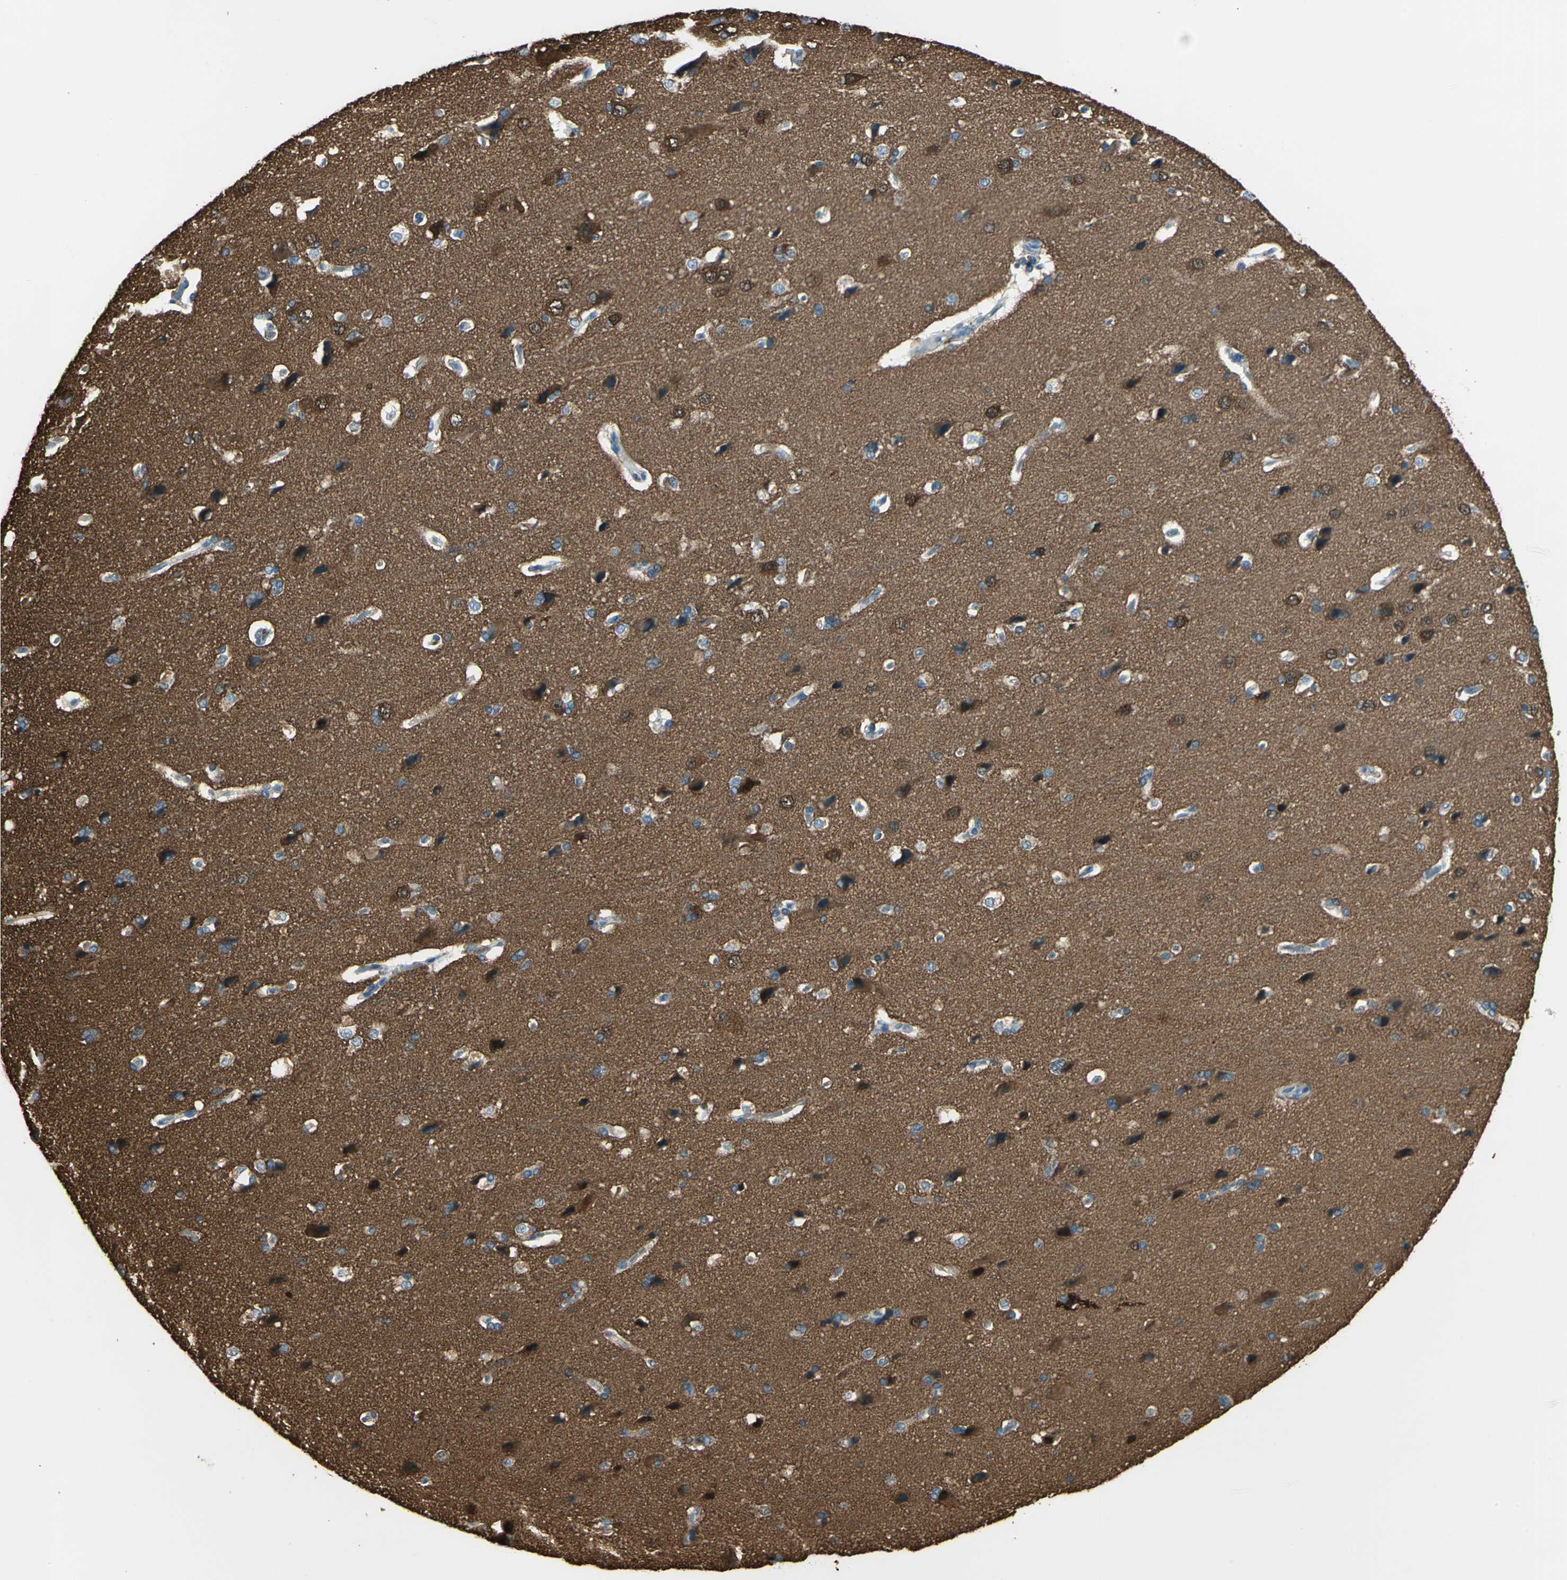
{"staining": {"intensity": "negative", "quantity": "none", "location": "none"}, "tissue": "cerebral cortex", "cell_type": "Endothelial cells", "image_type": "normal", "snomed": [{"axis": "morphology", "description": "Normal tissue, NOS"}, {"axis": "topography", "description": "Cerebral cortex"}], "caption": "Endothelial cells show no significant protein expression in benign cerebral cortex. The staining is performed using DAB brown chromogen with nuclei counter-stained in using hematoxylin.", "gene": "UCHL1", "patient": {"sex": "male", "age": 62}}